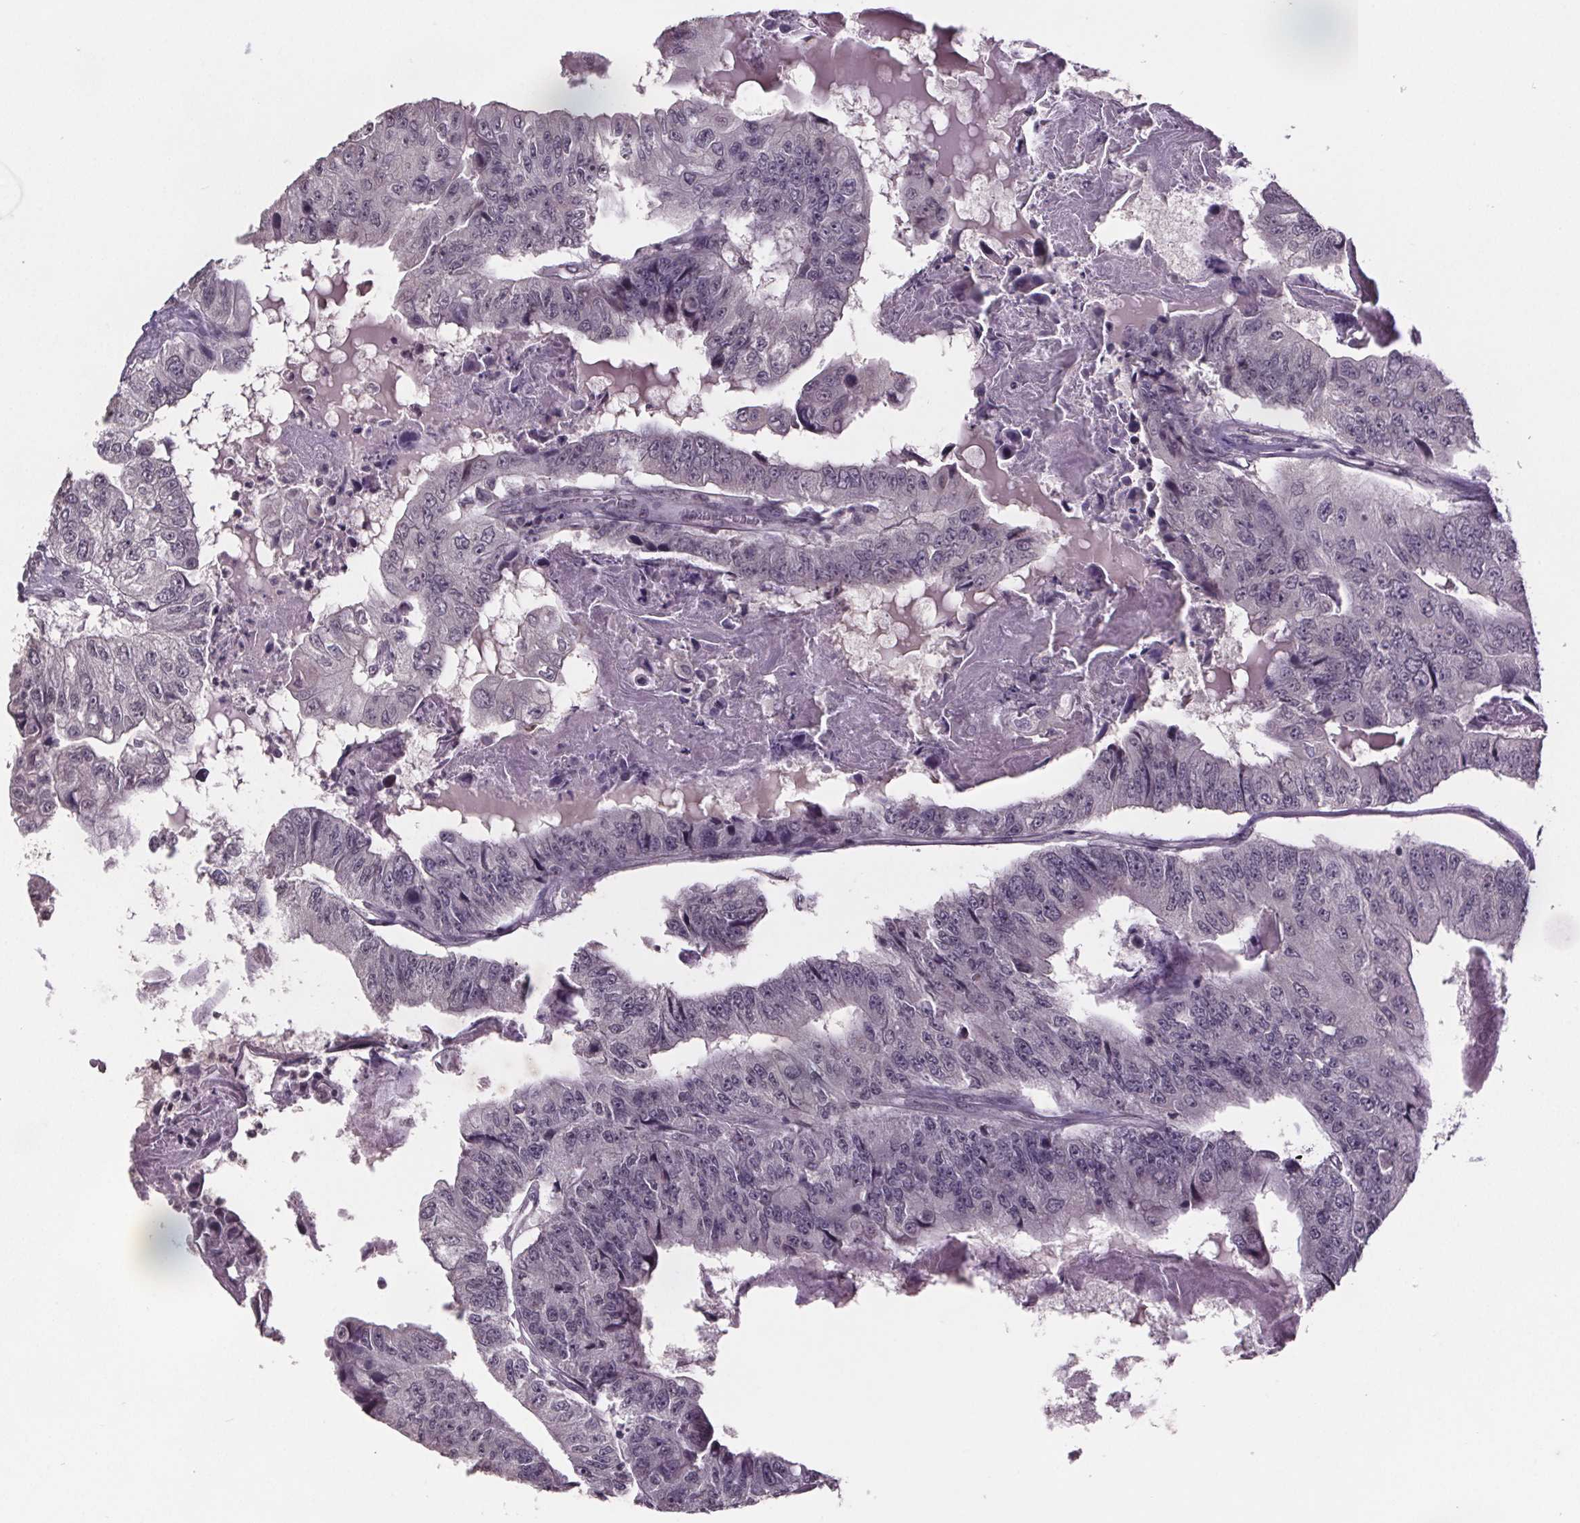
{"staining": {"intensity": "negative", "quantity": "none", "location": "none"}, "tissue": "colorectal cancer", "cell_type": "Tumor cells", "image_type": "cancer", "snomed": [{"axis": "morphology", "description": "Adenocarcinoma, NOS"}, {"axis": "topography", "description": "Colon"}], "caption": "There is no significant staining in tumor cells of colorectal cancer.", "gene": "NKX6-1", "patient": {"sex": "female", "age": 67}}